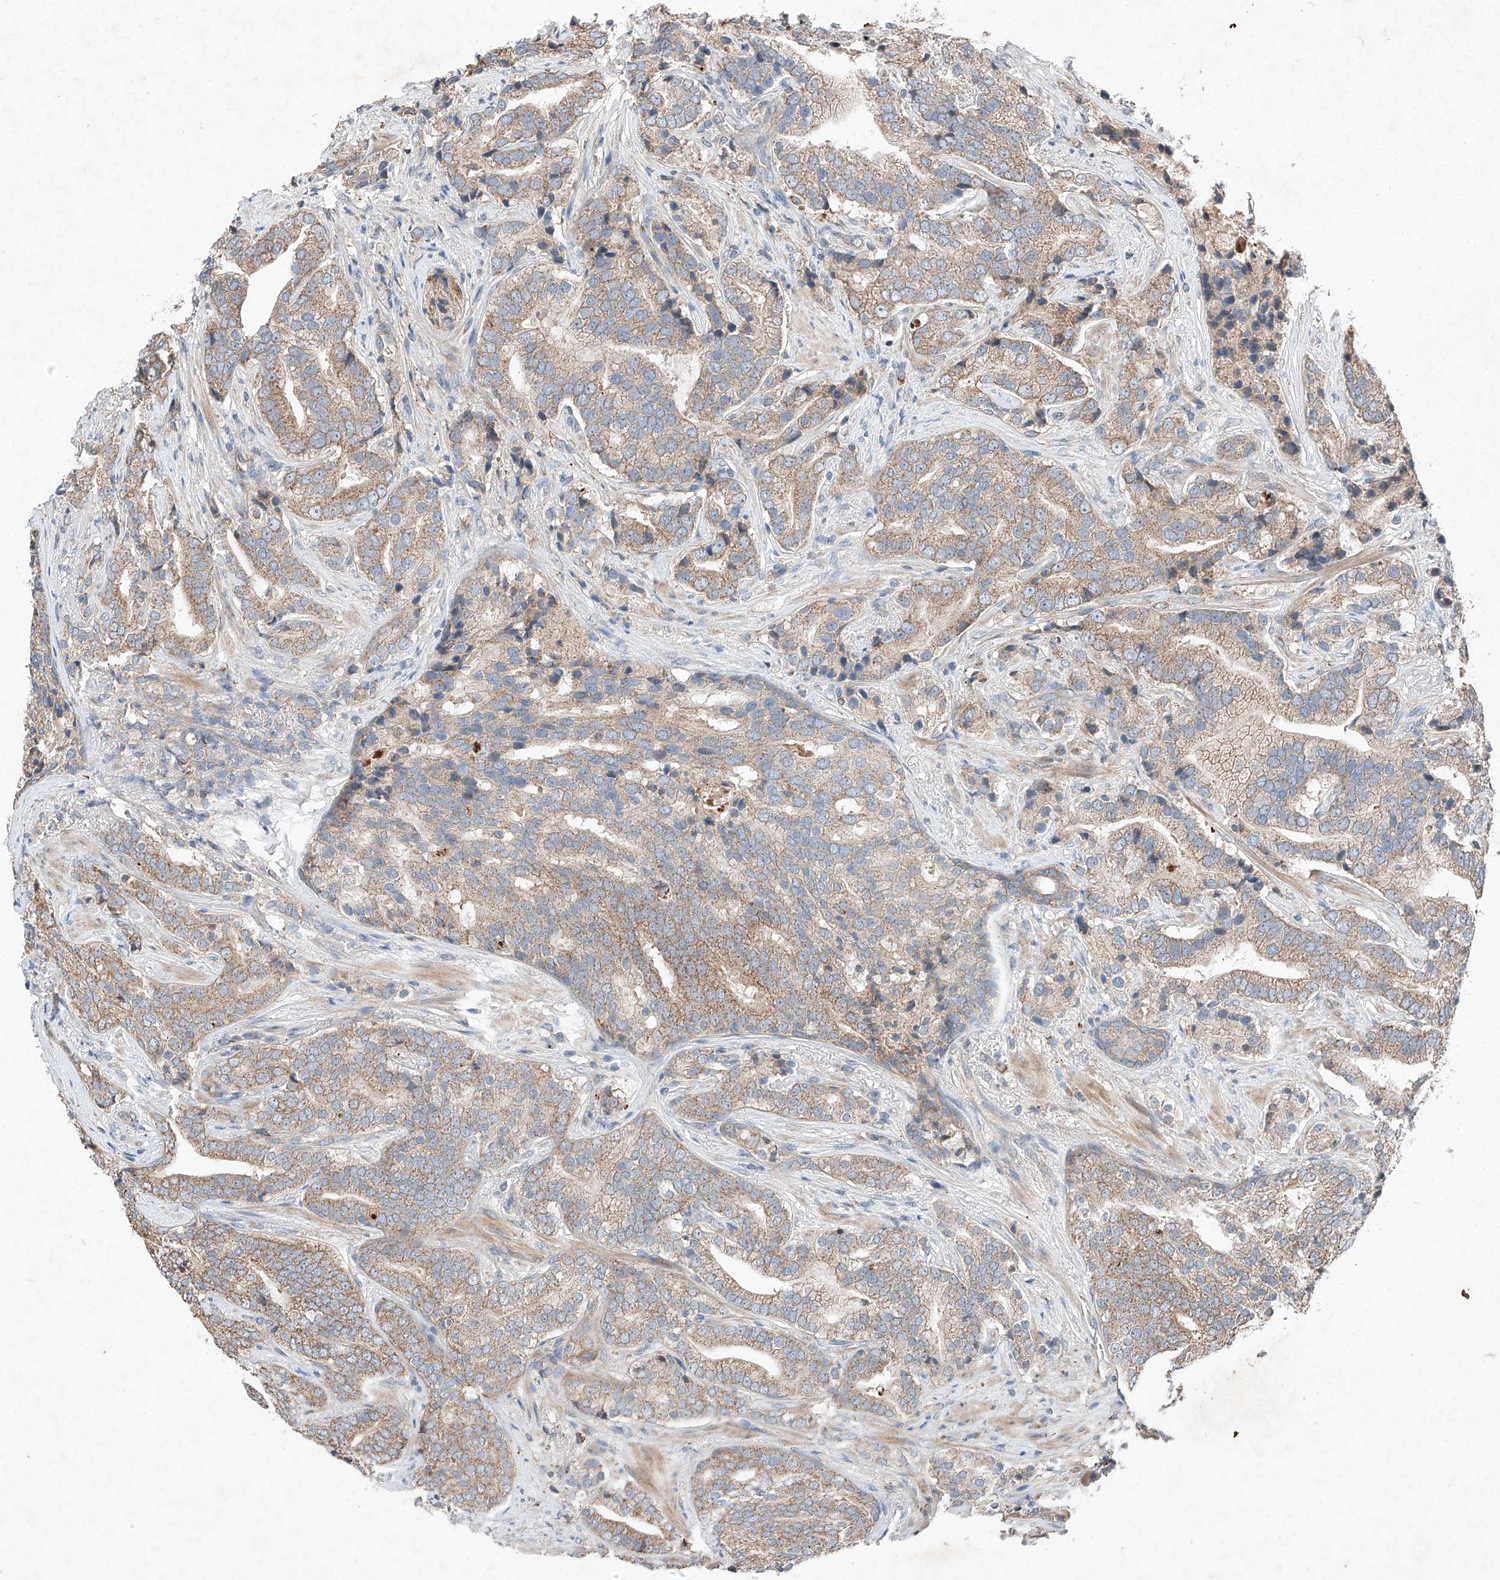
{"staining": {"intensity": "weak", "quantity": "25%-75%", "location": "cytoplasmic/membranous"}, "tissue": "prostate cancer", "cell_type": "Tumor cells", "image_type": "cancer", "snomed": [{"axis": "morphology", "description": "Adenocarcinoma, High grade"}, {"axis": "topography", "description": "Prostate"}], "caption": "DAB (3,3'-diaminobenzidine) immunohistochemical staining of human prostate cancer (high-grade adenocarcinoma) exhibits weak cytoplasmic/membranous protein staining in approximately 25%-75% of tumor cells.", "gene": "RUSC1", "patient": {"sex": "male", "age": 57}}